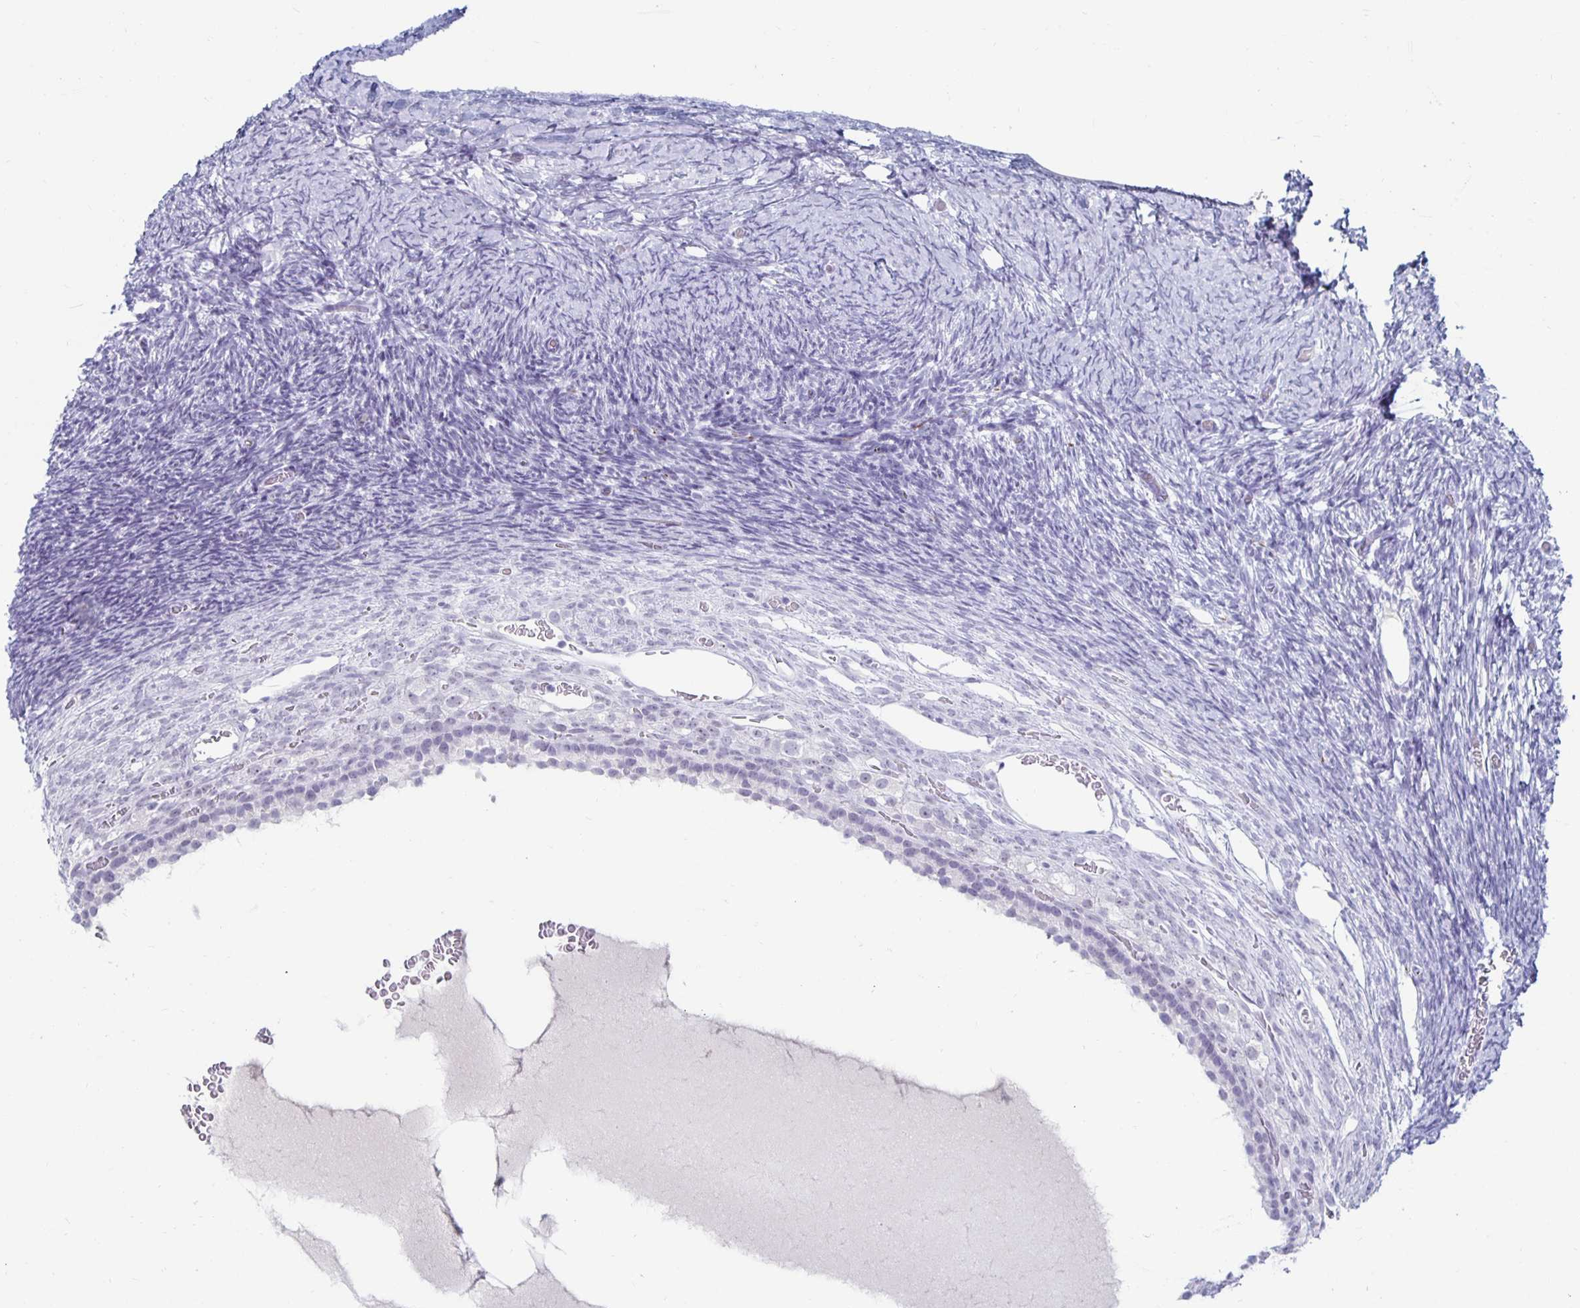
{"staining": {"intensity": "negative", "quantity": "none", "location": "none"}, "tissue": "ovary", "cell_type": "Follicle cells", "image_type": "normal", "snomed": [{"axis": "morphology", "description": "Normal tissue, NOS"}, {"axis": "topography", "description": "Ovary"}], "caption": "High magnification brightfield microscopy of unremarkable ovary stained with DAB (brown) and counterstained with hematoxylin (blue): follicle cells show no significant positivity. (Stains: DAB IHC with hematoxylin counter stain, Microscopy: brightfield microscopy at high magnification).", "gene": "KCNQ2", "patient": {"sex": "female", "age": 39}}